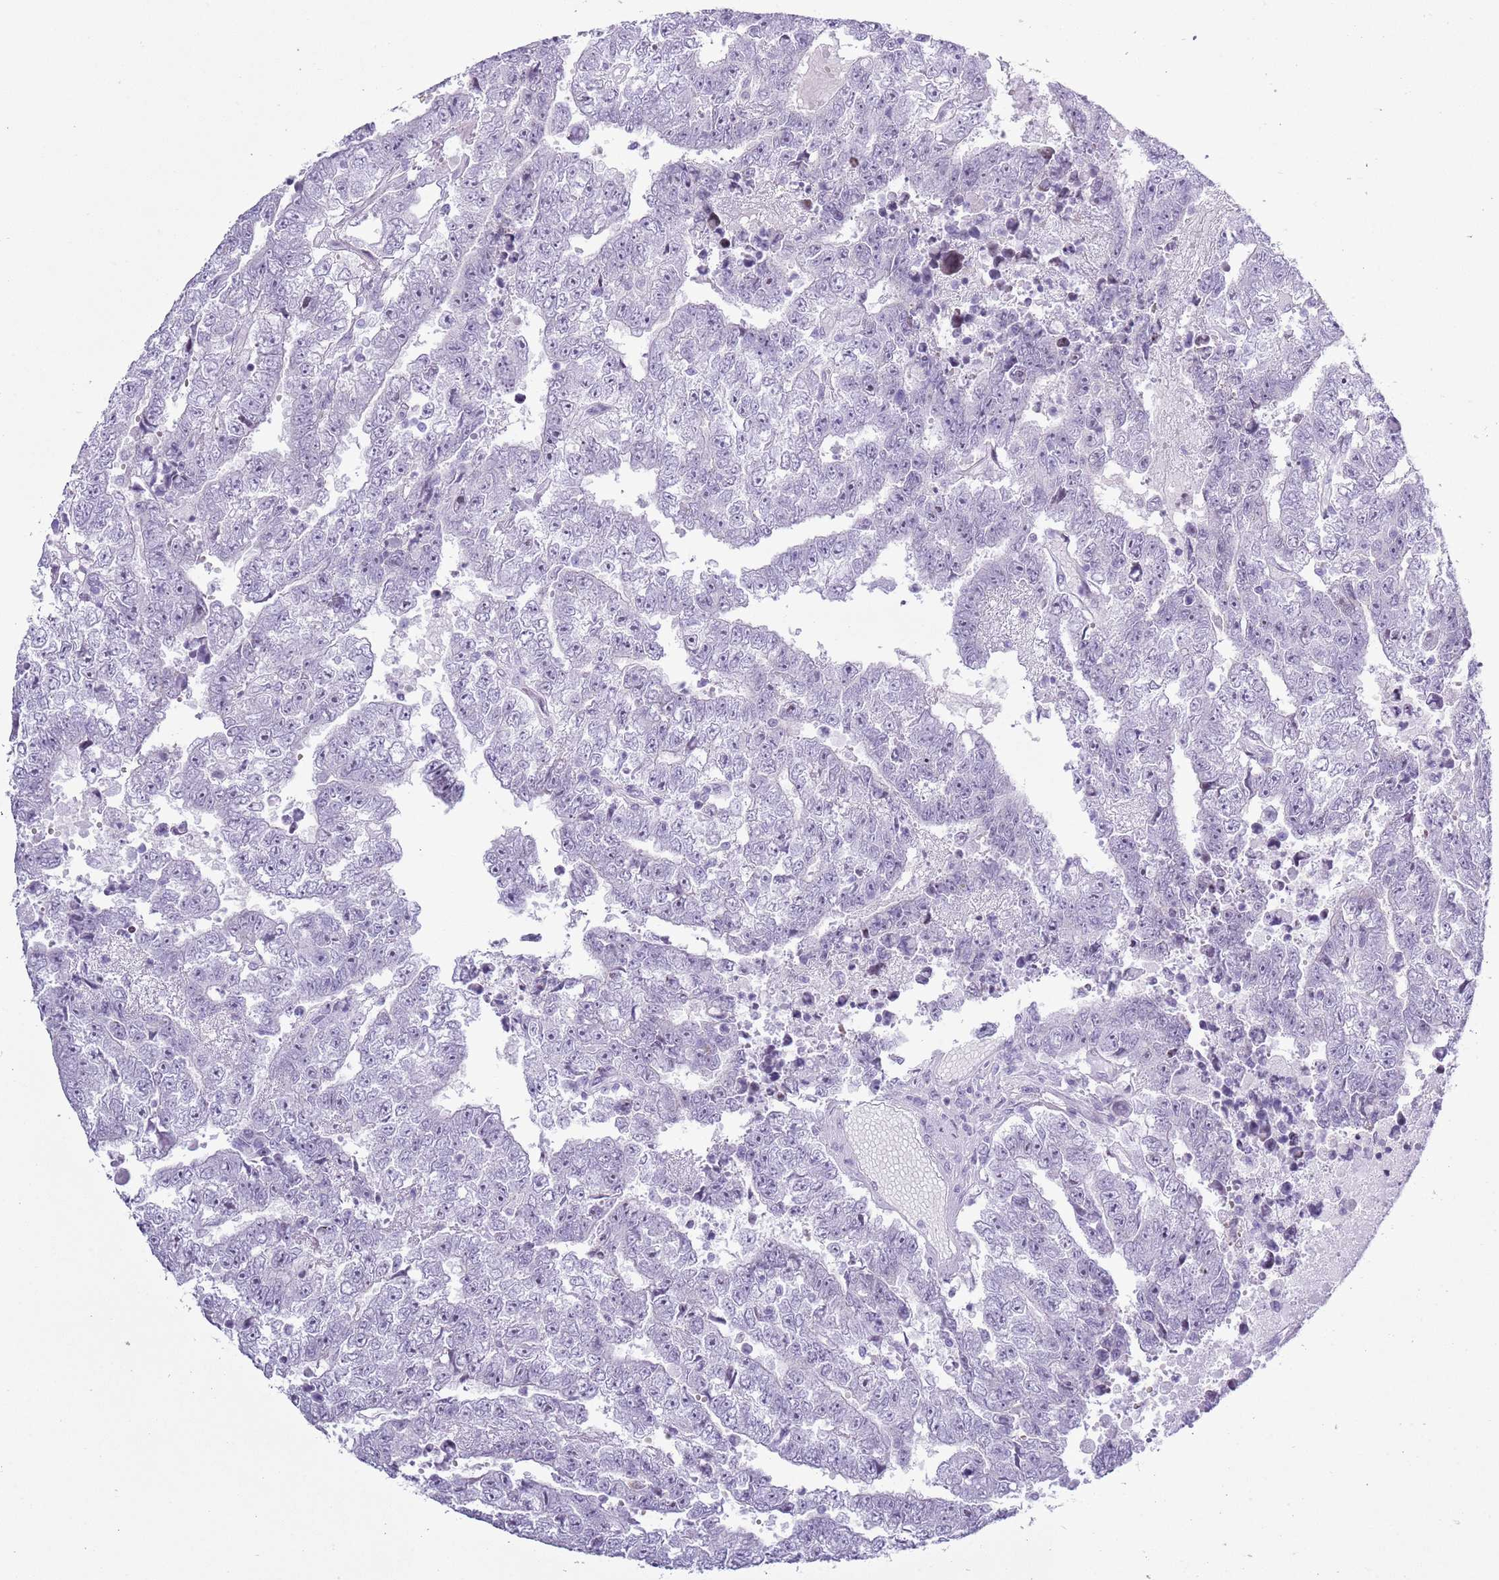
{"staining": {"intensity": "negative", "quantity": "none", "location": "none"}, "tissue": "testis cancer", "cell_type": "Tumor cells", "image_type": "cancer", "snomed": [{"axis": "morphology", "description": "Carcinoma, Embryonal, NOS"}, {"axis": "topography", "description": "Testis"}], "caption": "High magnification brightfield microscopy of embryonal carcinoma (testis) stained with DAB (3,3'-diaminobenzidine) (brown) and counterstained with hematoxylin (blue): tumor cells show no significant positivity. The staining is performed using DAB (3,3'-diaminobenzidine) brown chromogen with nuclei counter-stained in using hematoxylin.", "gene": "ASIP", "patient": {"sex": "male", "age": 25}}